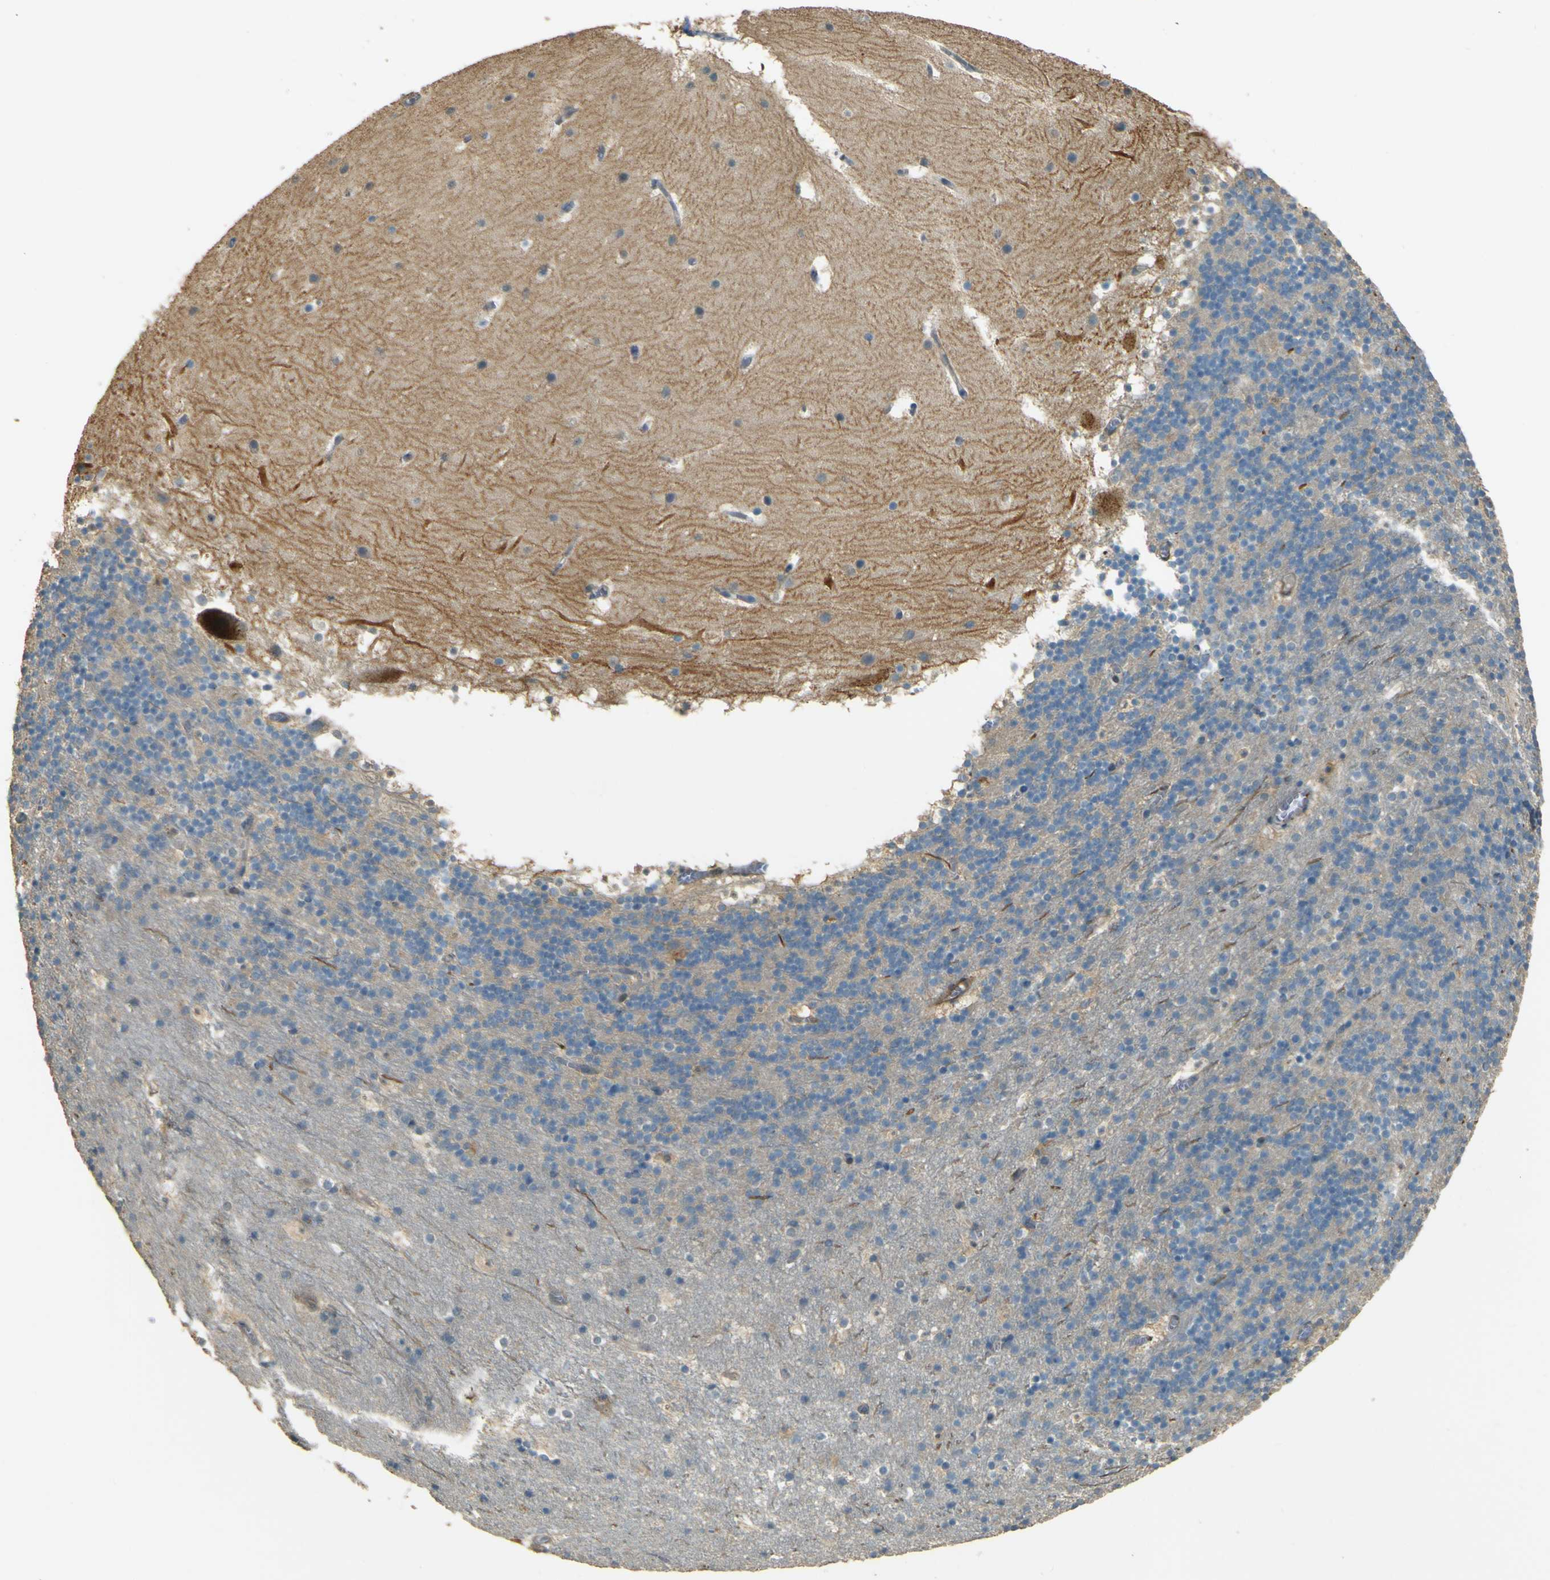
{"staining": {"intensity": "negative", "quantity": "none", "location": "none"}, "tissue": "cerebellum", "cell_type": "Cells in granular layer", "image_type": "normal", "snomed": [{"axis": "morphology", "description": "Normal tissue, NOS"}, {"axis": "topography", "description": "Cerebellum"}], "caption": "DAB immunohistochemical staining of normal cerebellum shows no significant positivity in cells in granular layer. The staining is performed using DAB brown chromogen with nuclei counter-stained in using hematoxylin.", "gene": "NEXN", "patient": {"sex": "male", "age": 45}}